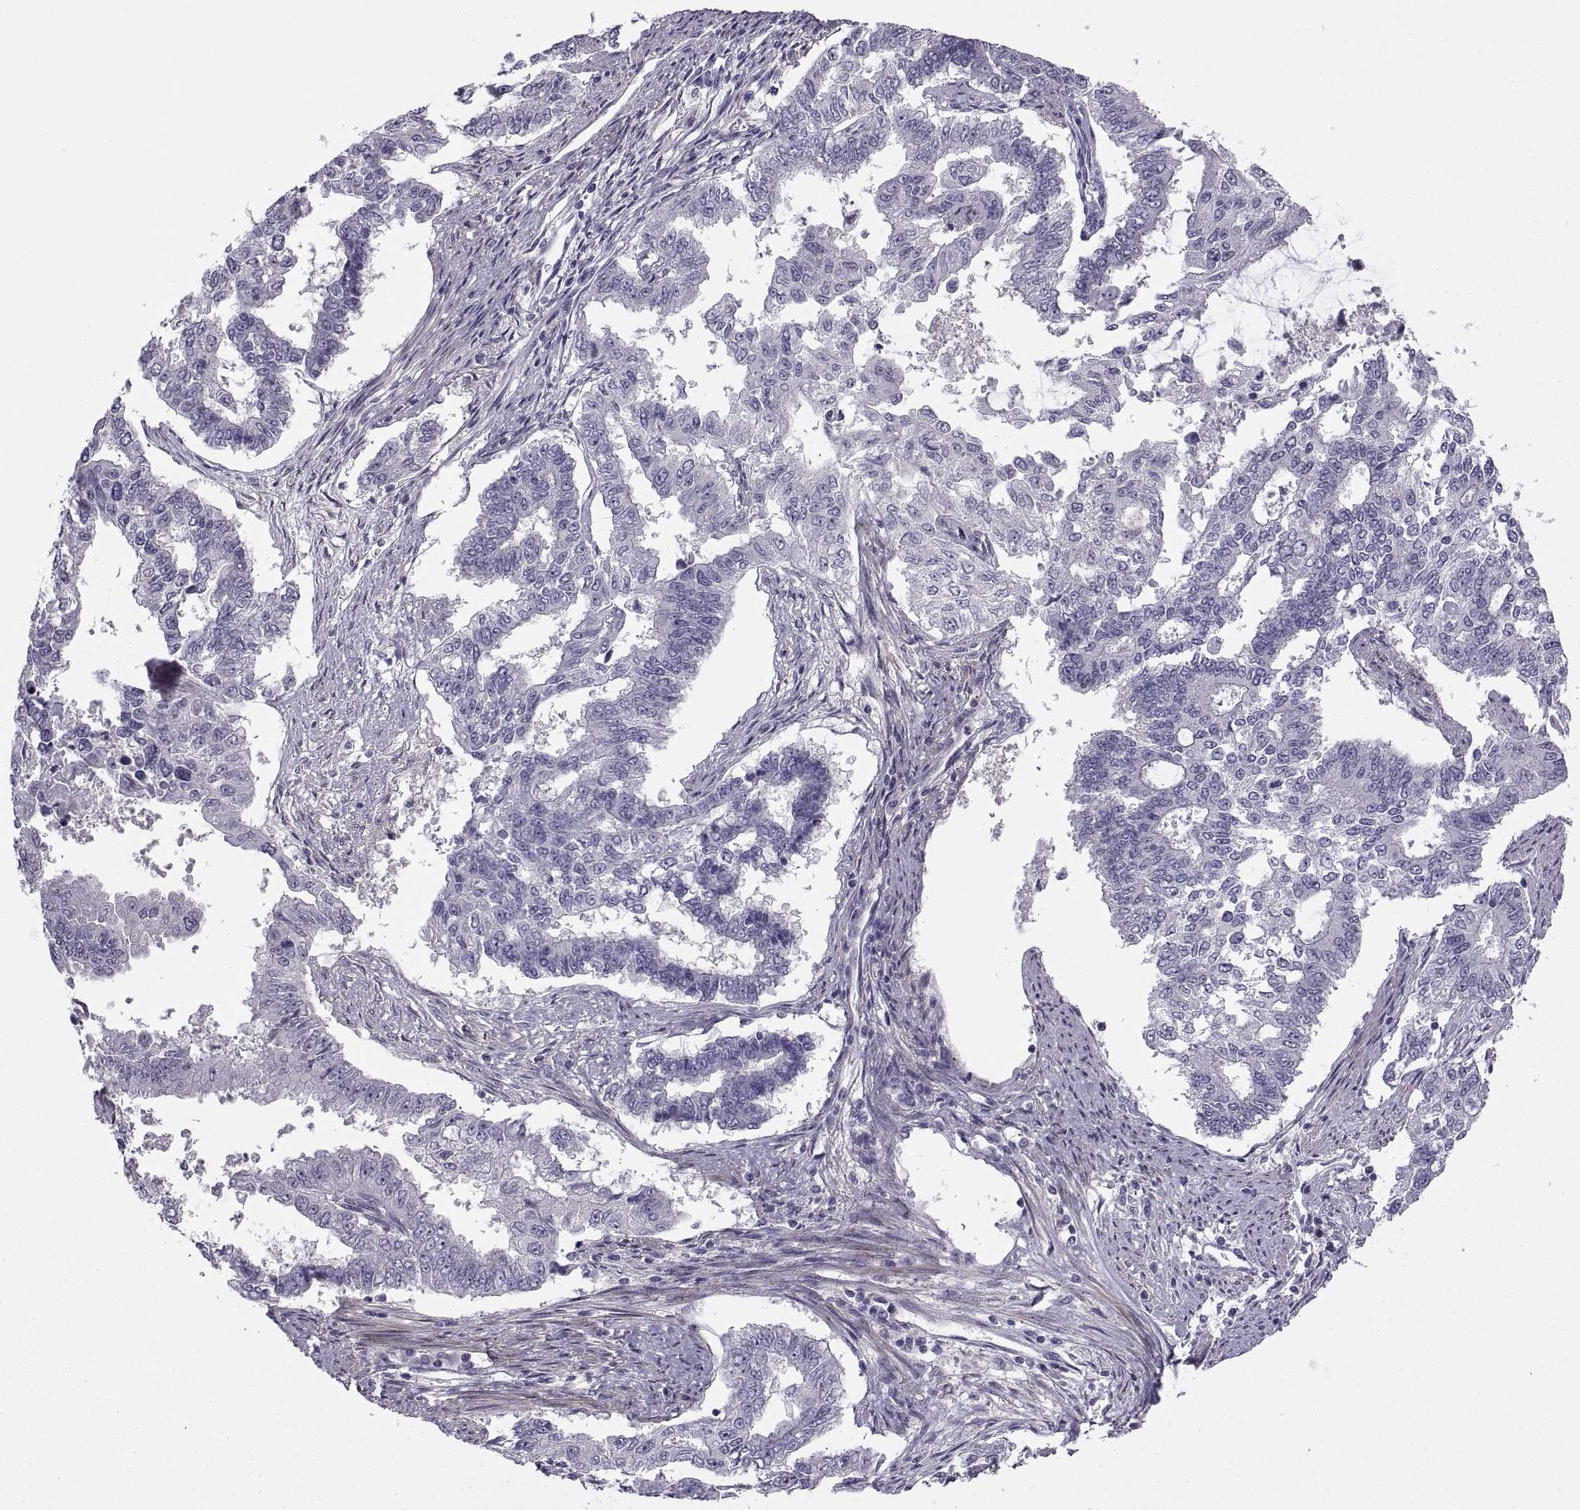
{"staining": {"intensity": "negative", "quantity": "none", "location": "none"}, "tissue": "endometrial cancer", "cell_type": "Tumor cells", "image_type": "cancer", "snomed": [{"axis": "morphology", "description": "Adenocarcinoma, NOS"}, {"axis": "topography", "description": "Uterus"}], "caption": "IHC histopathology image of endometrial cancer (adenocarcinoma) stained for a protein (brown), which displays no expression in tumor cells. The staining was performed using DAB (3,3'-diaminobenzidine) to visualize the protein expression in brown, while the nuclei were stained in blue with hematoxylin (Magnification: 20x).", "gene": "BSPH1", "patient": {"sex": "female", "age": 59}}